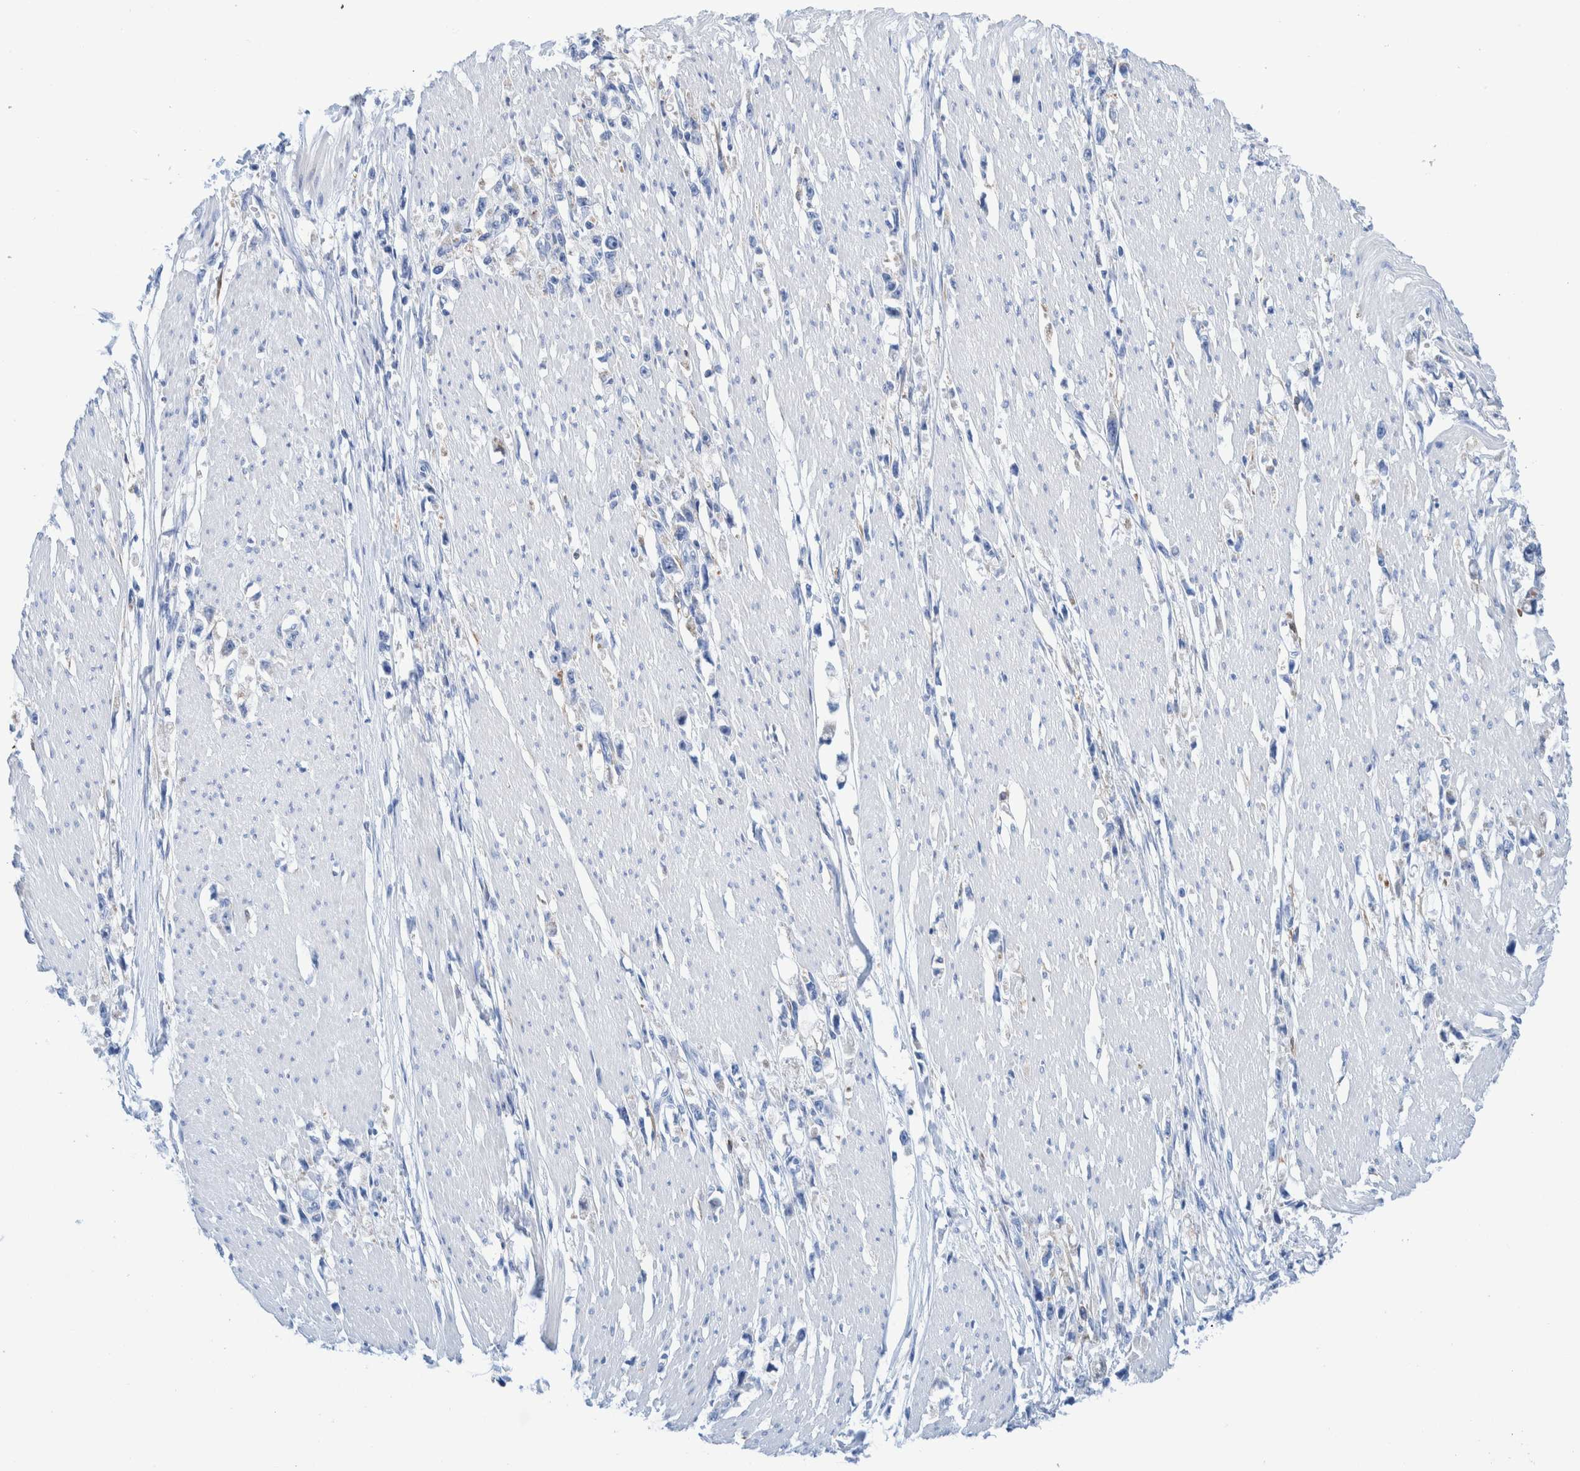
{"staining": {"intensity": "negative", "quantity": "none", "location": "none"}, "tissue": "stomach cancer", "cell_type": "Tumor cells", "image_type": "cancer", "snomed": [{"axis": "morphology", "description": "Adenocarcinoma, NOS"}, {"axis": "topography", "description": "Stomach"}], "caption": "This is an IHC histopathology image of human stomach adenocarcinoma. There is no staining in tumor cells.", "gene": "KRT14", "patient": {"sex": "female", "age": 59}}